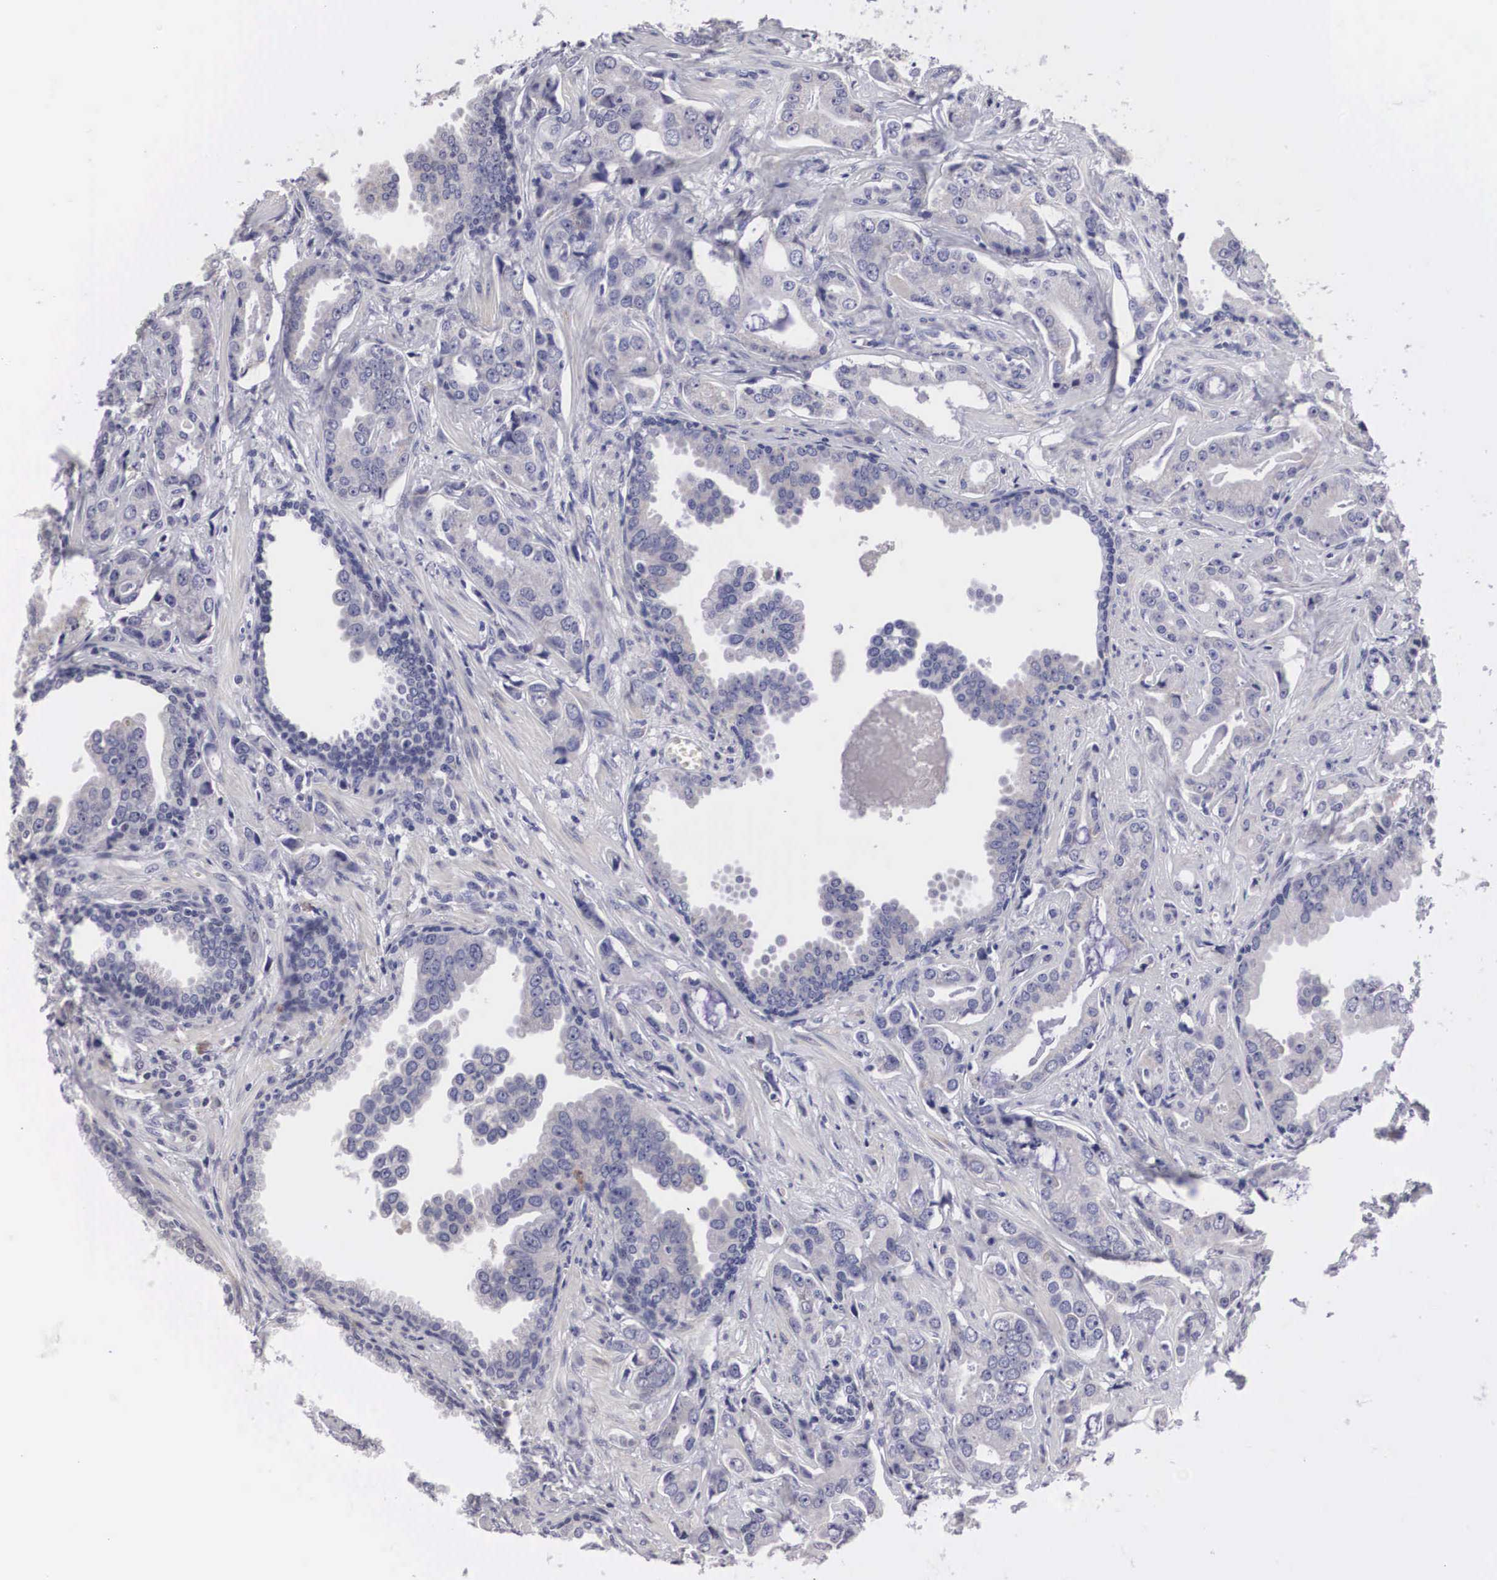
{"staining": {"intensity": "negative", "quantity": "none", "location": "none"}, "tissue": "prostate cancer", "cell_type": "Tumor cells", "image_type": "cancer", "snomed": [{"axis": "morphology", "description": "Adenocarcinoma, Low grade"}, {"axis": "topography", "description": "Prostate"}], "caption": "Immunohistochemistry micrograph of neoplastic tissue: human low-grade adenocarcinoma (prostate) stained with DAB demonstrates no significant protein positivity in tumor cells.", "gene": "ARMCX3", "patient": {"sex": "male", "age": 65}}